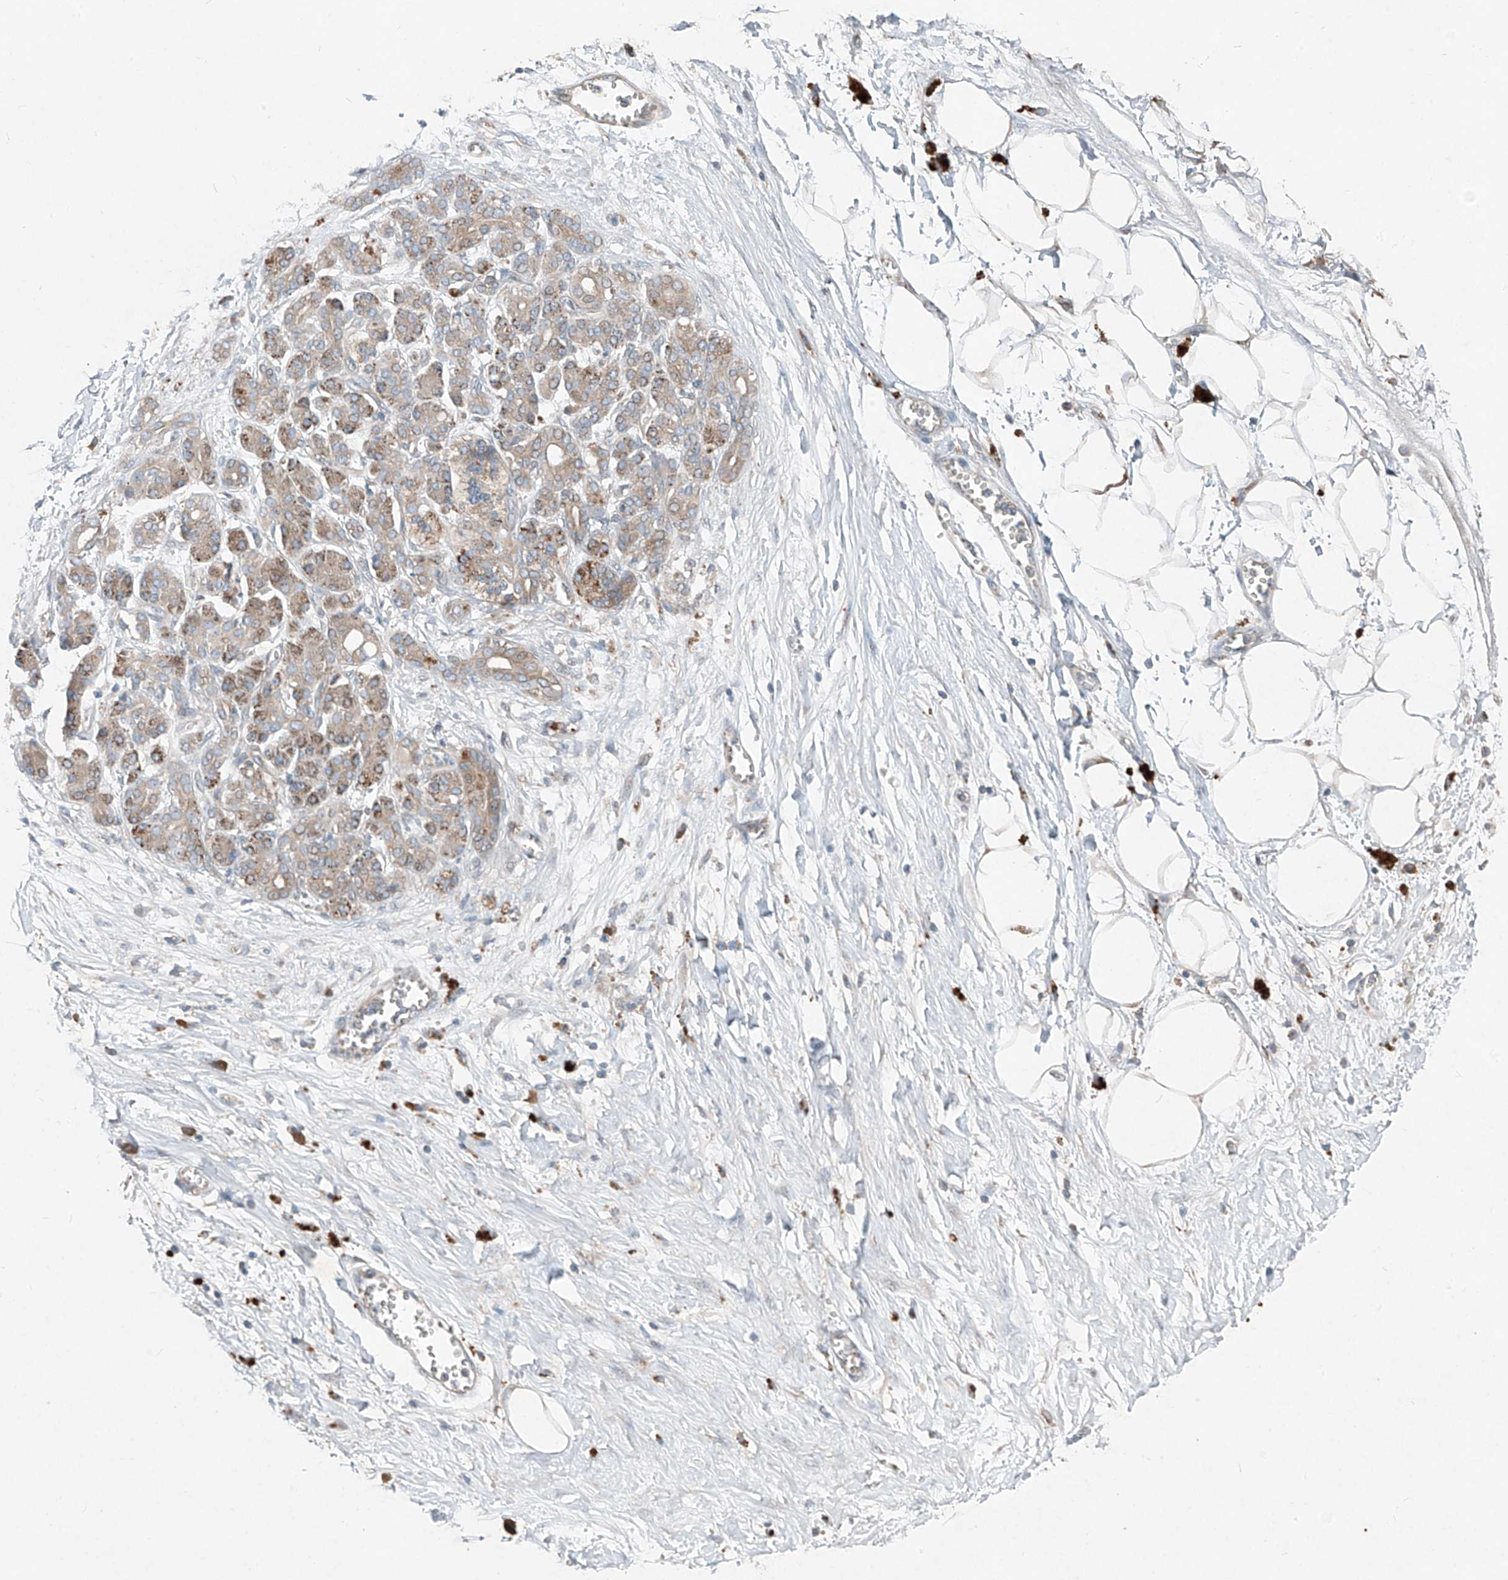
{"staining": {"intensity": "weak", "quantity": ">75%", "location": "cytoplasmic/membranous"}, "tissue": "adipose tissue", "cell_type": "Adipocytes", "image_type": "normal", "snomed": [{"axis": "morphology", "description": "Normal tissue, NOS"}, {"axis": "morphology", "description": "Adenocarcinoma, NOS"}, {"axis": "topography", "description": "Pancreas"}, {"axis": "topography", "description": "Peripheral nerve tissue"}], "caption": "A high-resolution histopathology image shows IHC staining of benign adipose tissue, which exhibits weak cytoplasmic/membranous expression in about >75% of adipocytes.", "gene": "FOXRED2", "patient": {"sex": "male", "age": 59}}